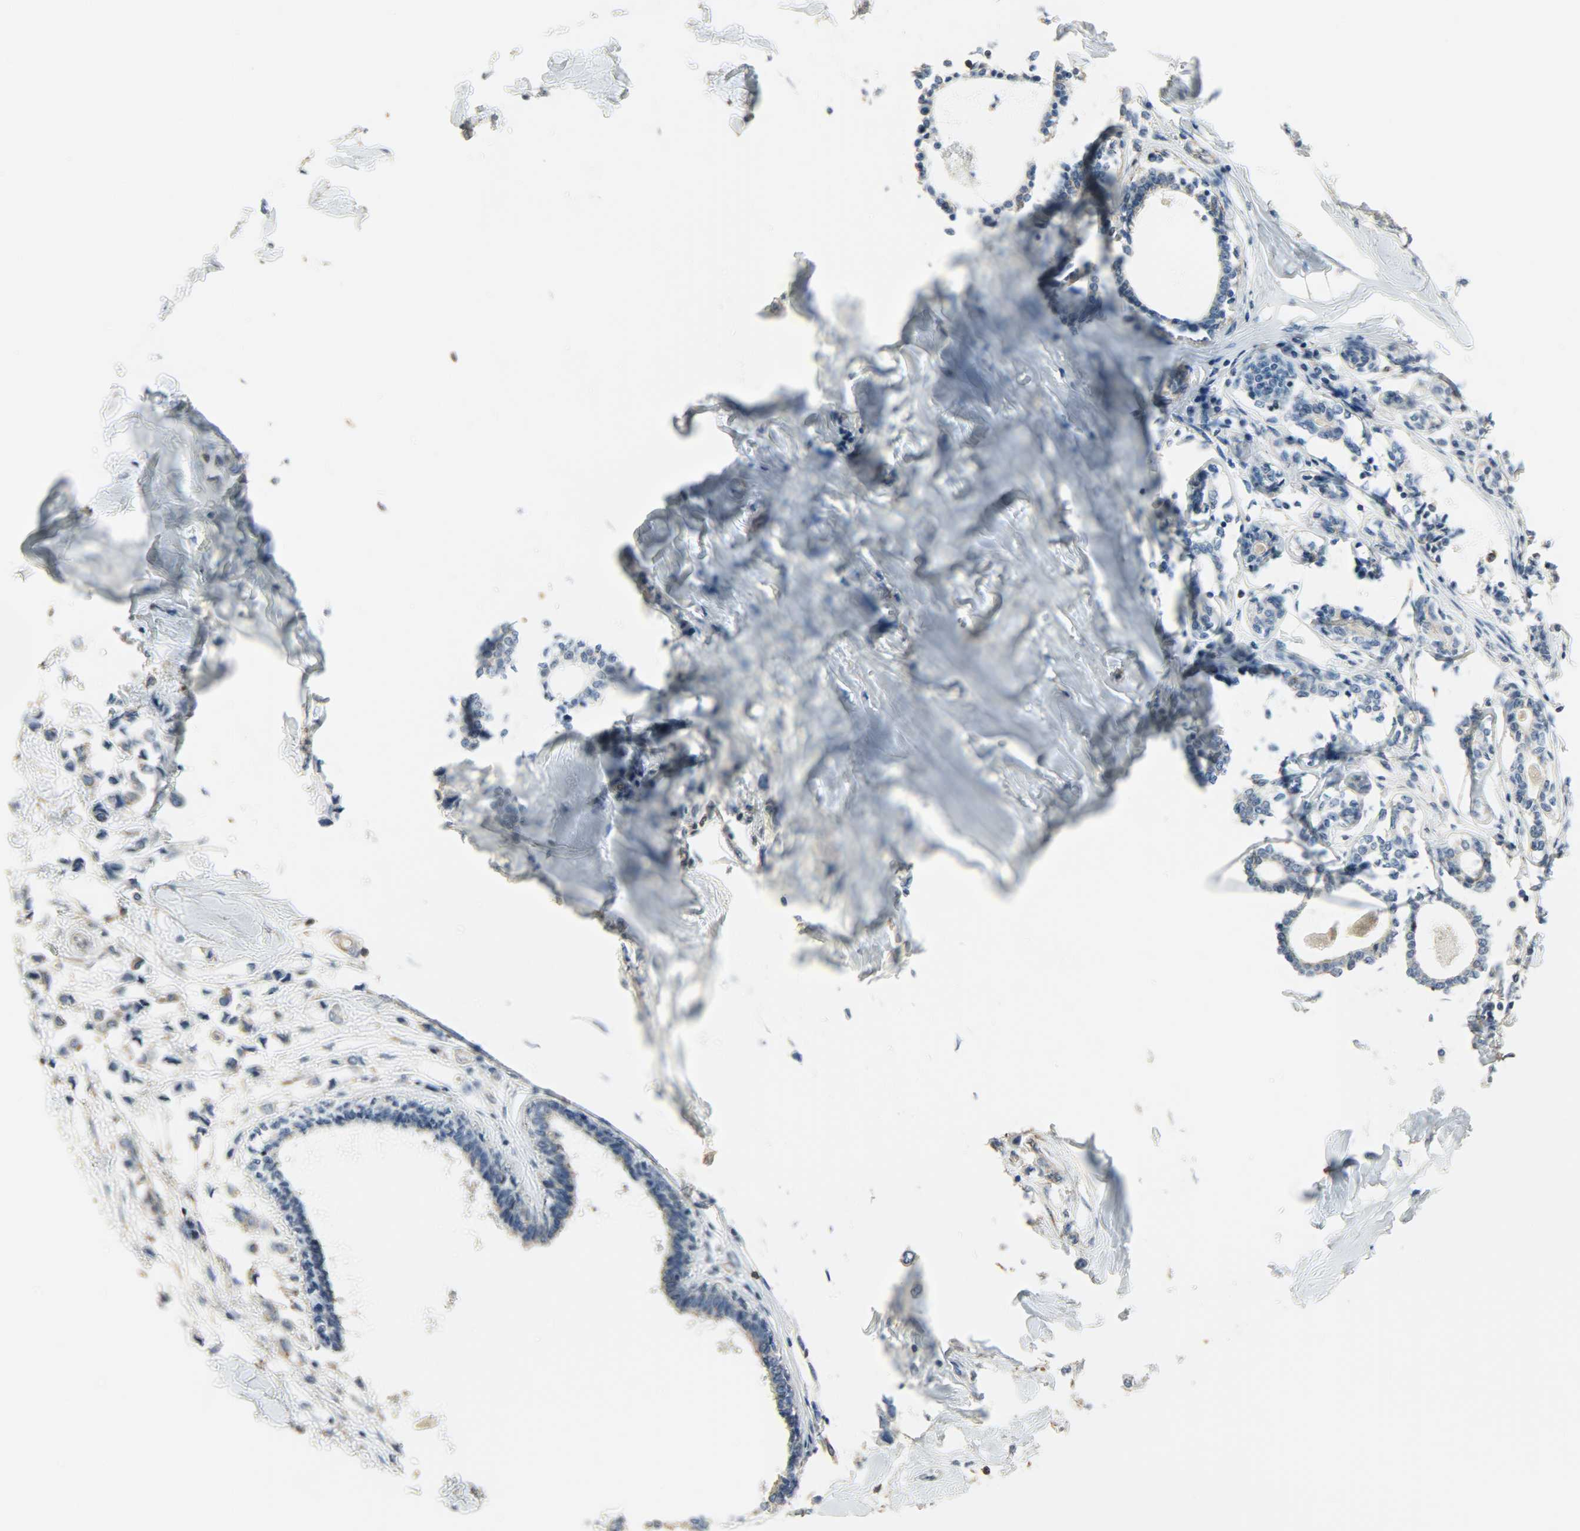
{"staining": {"intensity": "weak", "quantity": ">75%", "location": "cytoplasmic/membranous"}, "tissue": "breast cancer", "cell_type": "Tumor cells", "image_type": "cancer", "snomed": [{"axis": "morphology", "description": "Lobular carcinoma"}, {"axis": "topography", "description": "Breast"}], "caption": "Immunohistochemical staining of lobular carcinoma (breast) exhibits low levels of weak cytoplasmic/membranous positivity in about >75% of tumor cells.", "gene": "DNAJA4", "patient": {"sex": "female", "age": 51}}